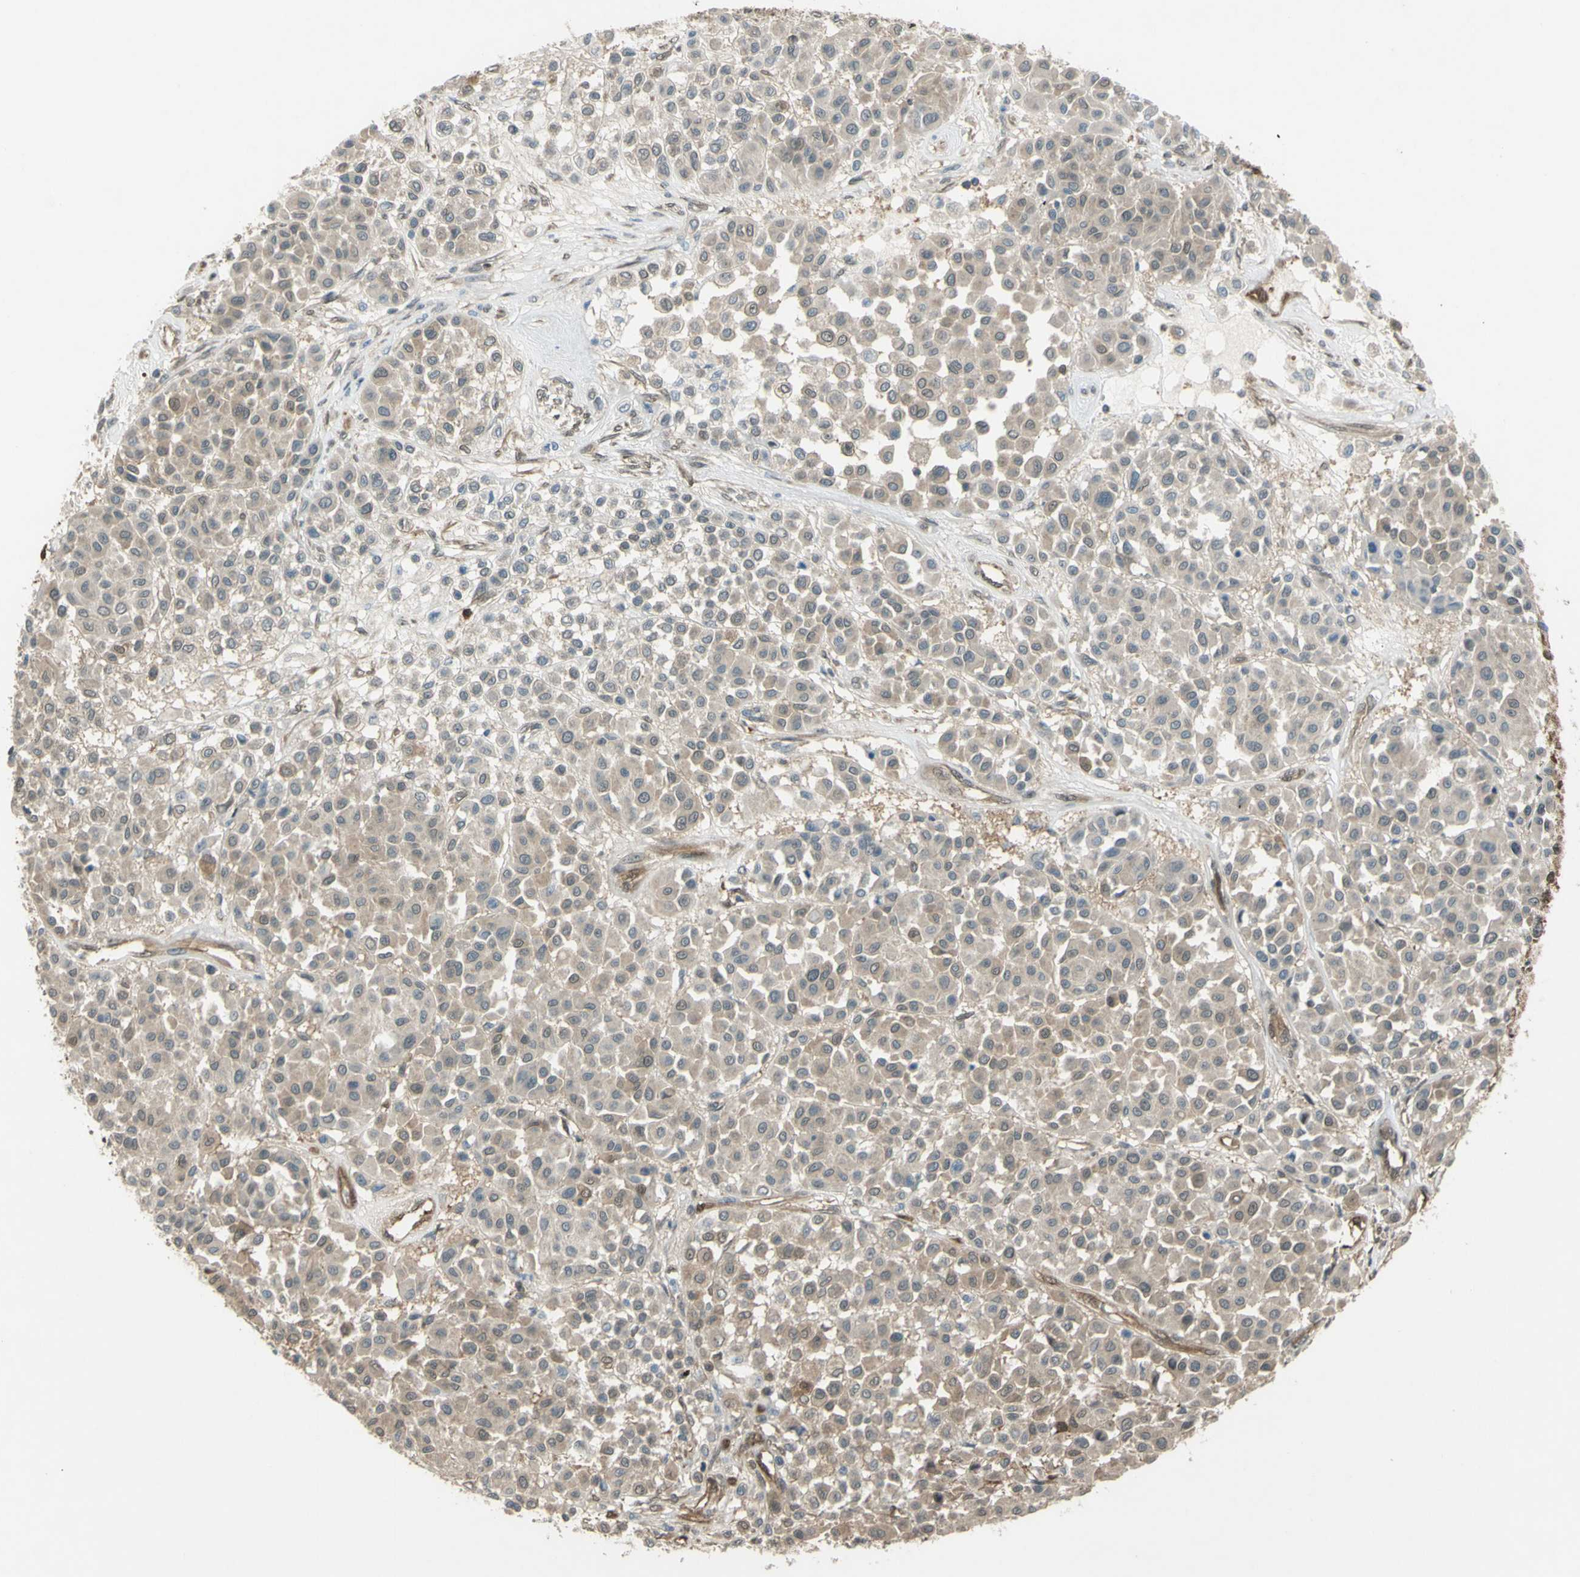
{"staining": {"intensity": "weak", "quantity": ">75%", "location": "cytoplasmic/membranous"}, "tissue": "melanoma", "cell_type": "Tumor cells", "image_type": "cancer", "snomed": [{"axis": "morphology", "description": "Malignant melanoma, Metastatic site"}, {"axis": "topography", "description": "Soft tissue"}], "caption": "Malignant melanoma (metastatic site) tissue shows weak cytoplasmic/membranous positivity in about >75% of tumor cells, visualized by immunohistochemistry. Immunohistochemistry stains the protein in brown and the nuclei are stained blue.", "gene": "YWHAQ", "patient": {"sex": "male", "age": 41}}